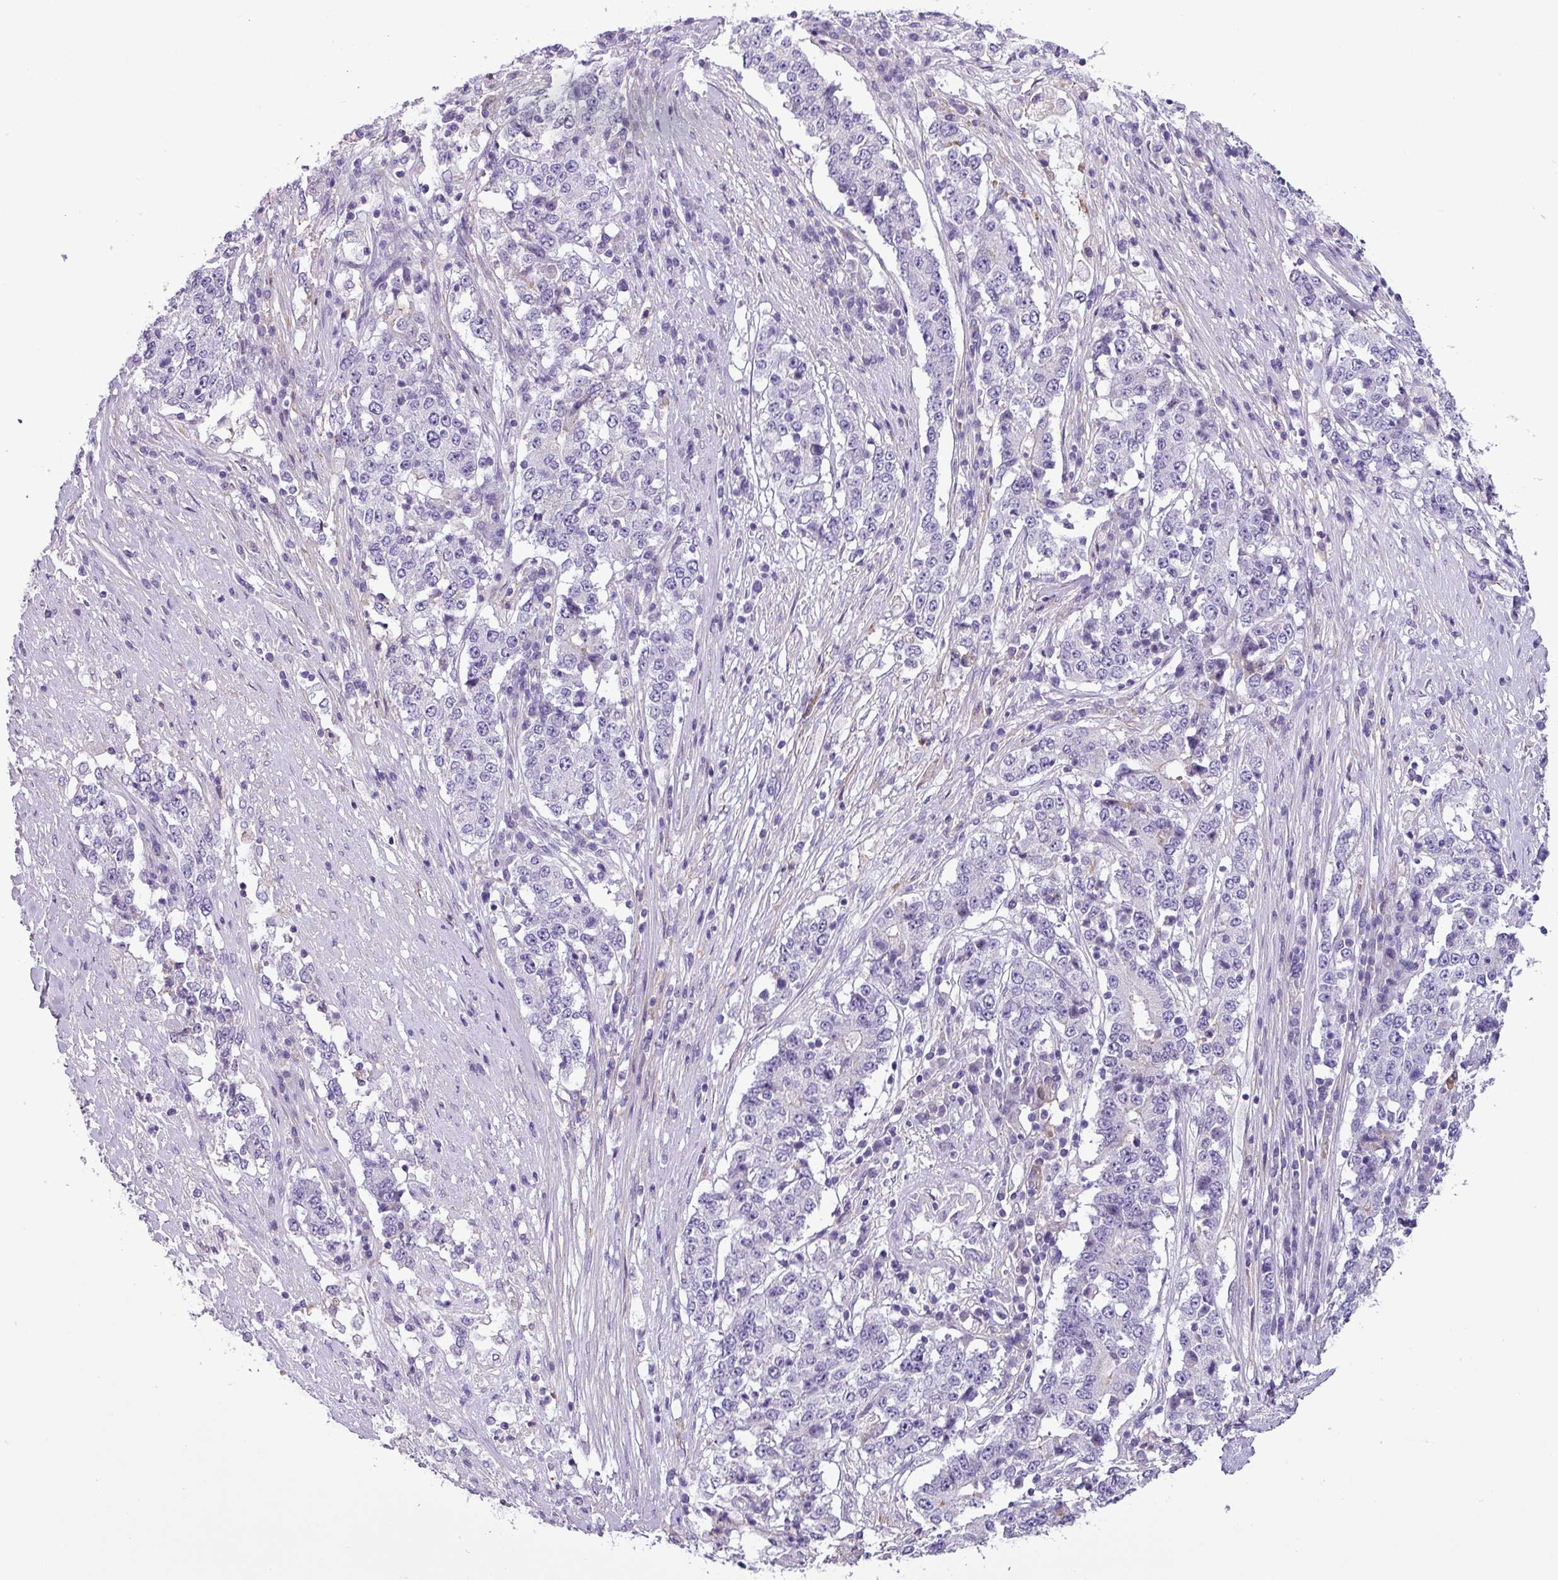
{"staining": {"intensity": "negative", "quantity": "none", "location": "none"}, "tissue": "stomach cancer", "cell_type": "Tumor cells", "image_type": "cancer", "snomed": [{"axis": "morphology", "description": "Adenocarcinoma, NOS"}, {"axis": "topography", "description": "Stomach"}], "caption": "Tumor cells show no significant staining in adenocarcinoma (stomach).", "gene": "TMEM178B", "patient": {"sex": "male", "age": 59}}